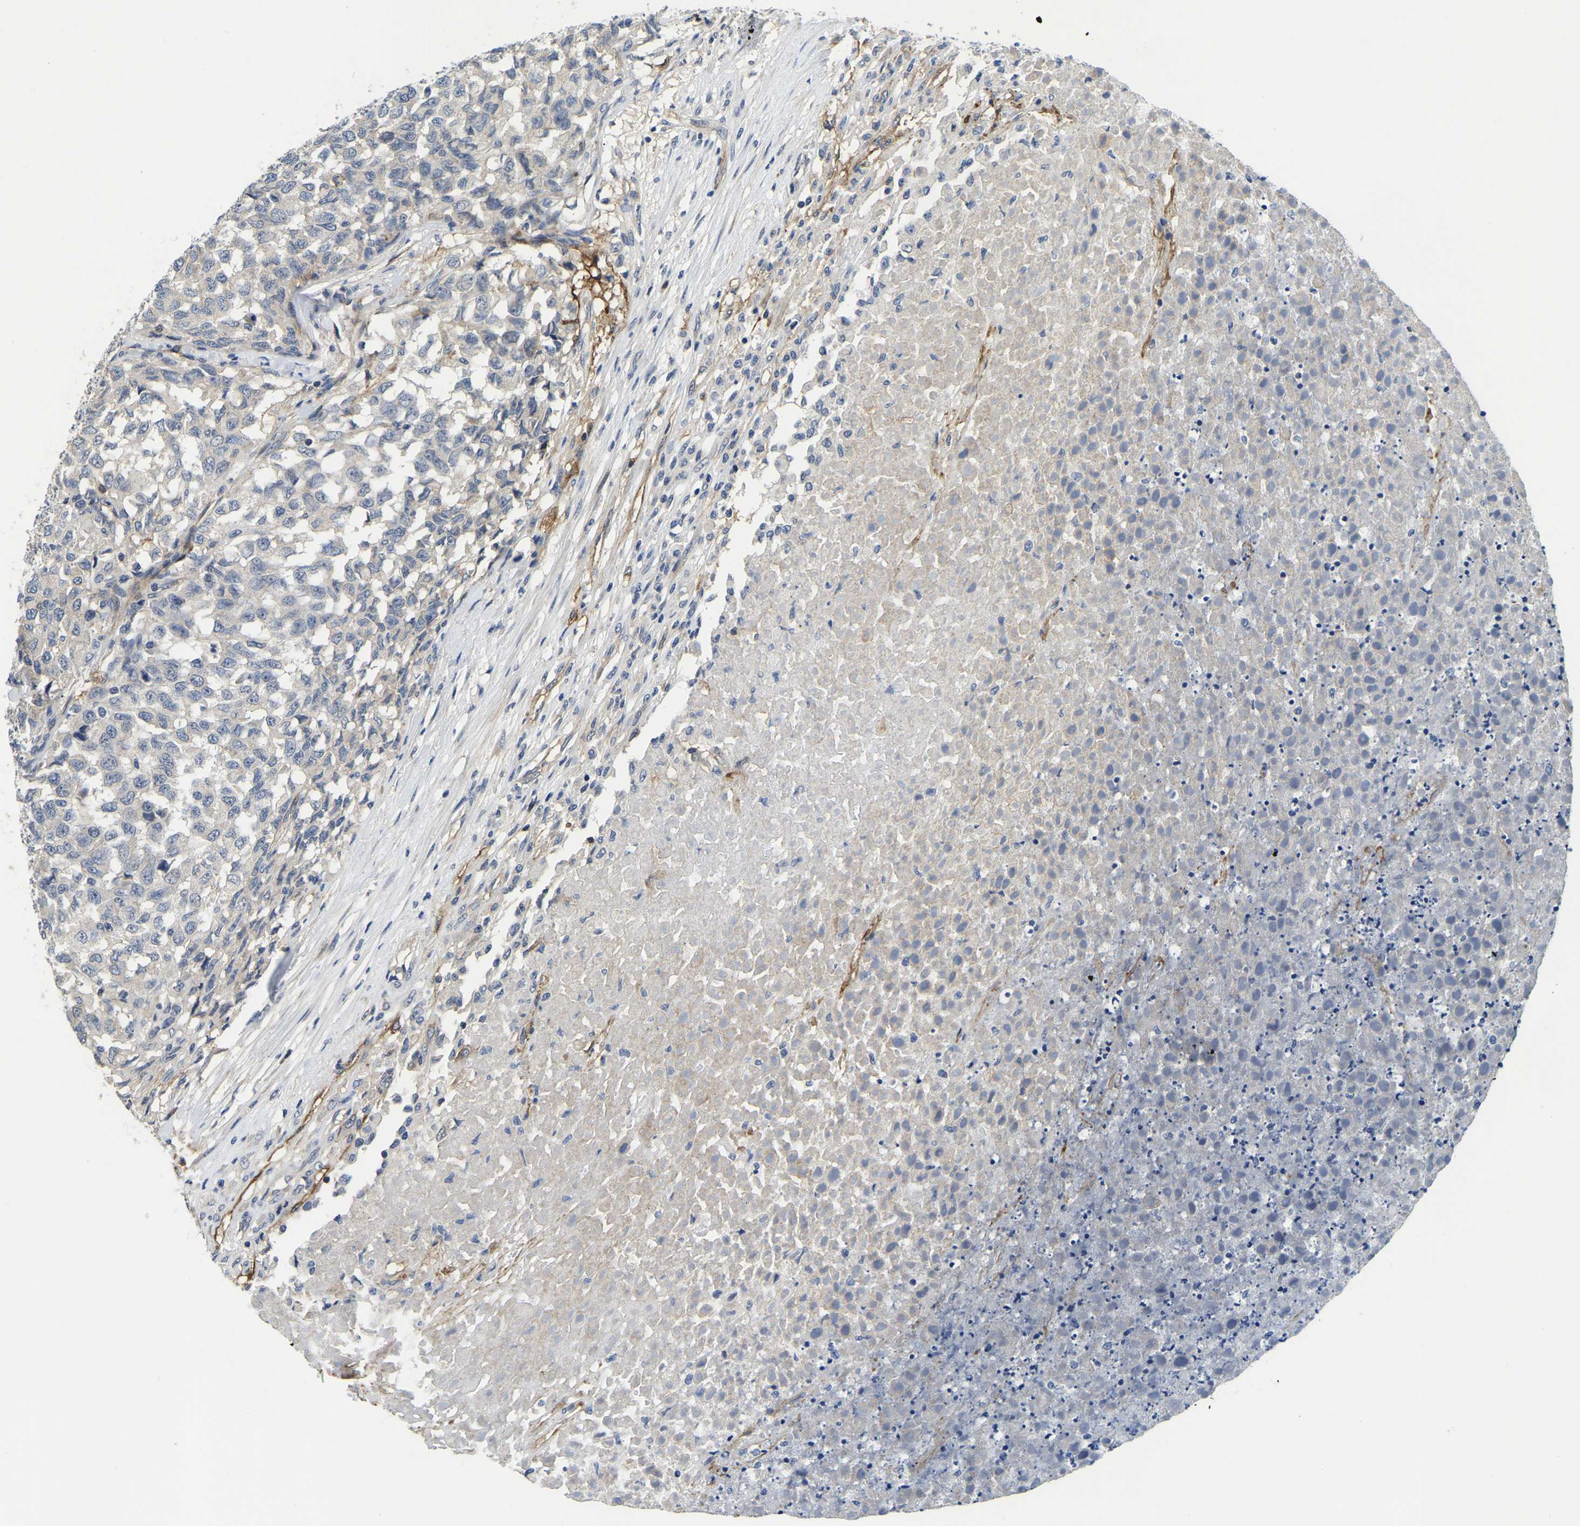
{"staining": {"intensity": "negative", "quantity": "none", "location": "none"}, "tissue": "testis cancer", "cell_type": "Tumor cells", "image_type": "cancer", "snomed": [{"axis": "morphology", "description": "Seminoma, NOS"}, {"axis": "topography", "description": "Testis"}], "caption": "This is an IHC photomicrograph of human testis seminoma. There is no positivity in tumor cells.", "gene": "ITGA2", "patient": {"sex": "male", "age": 59}}